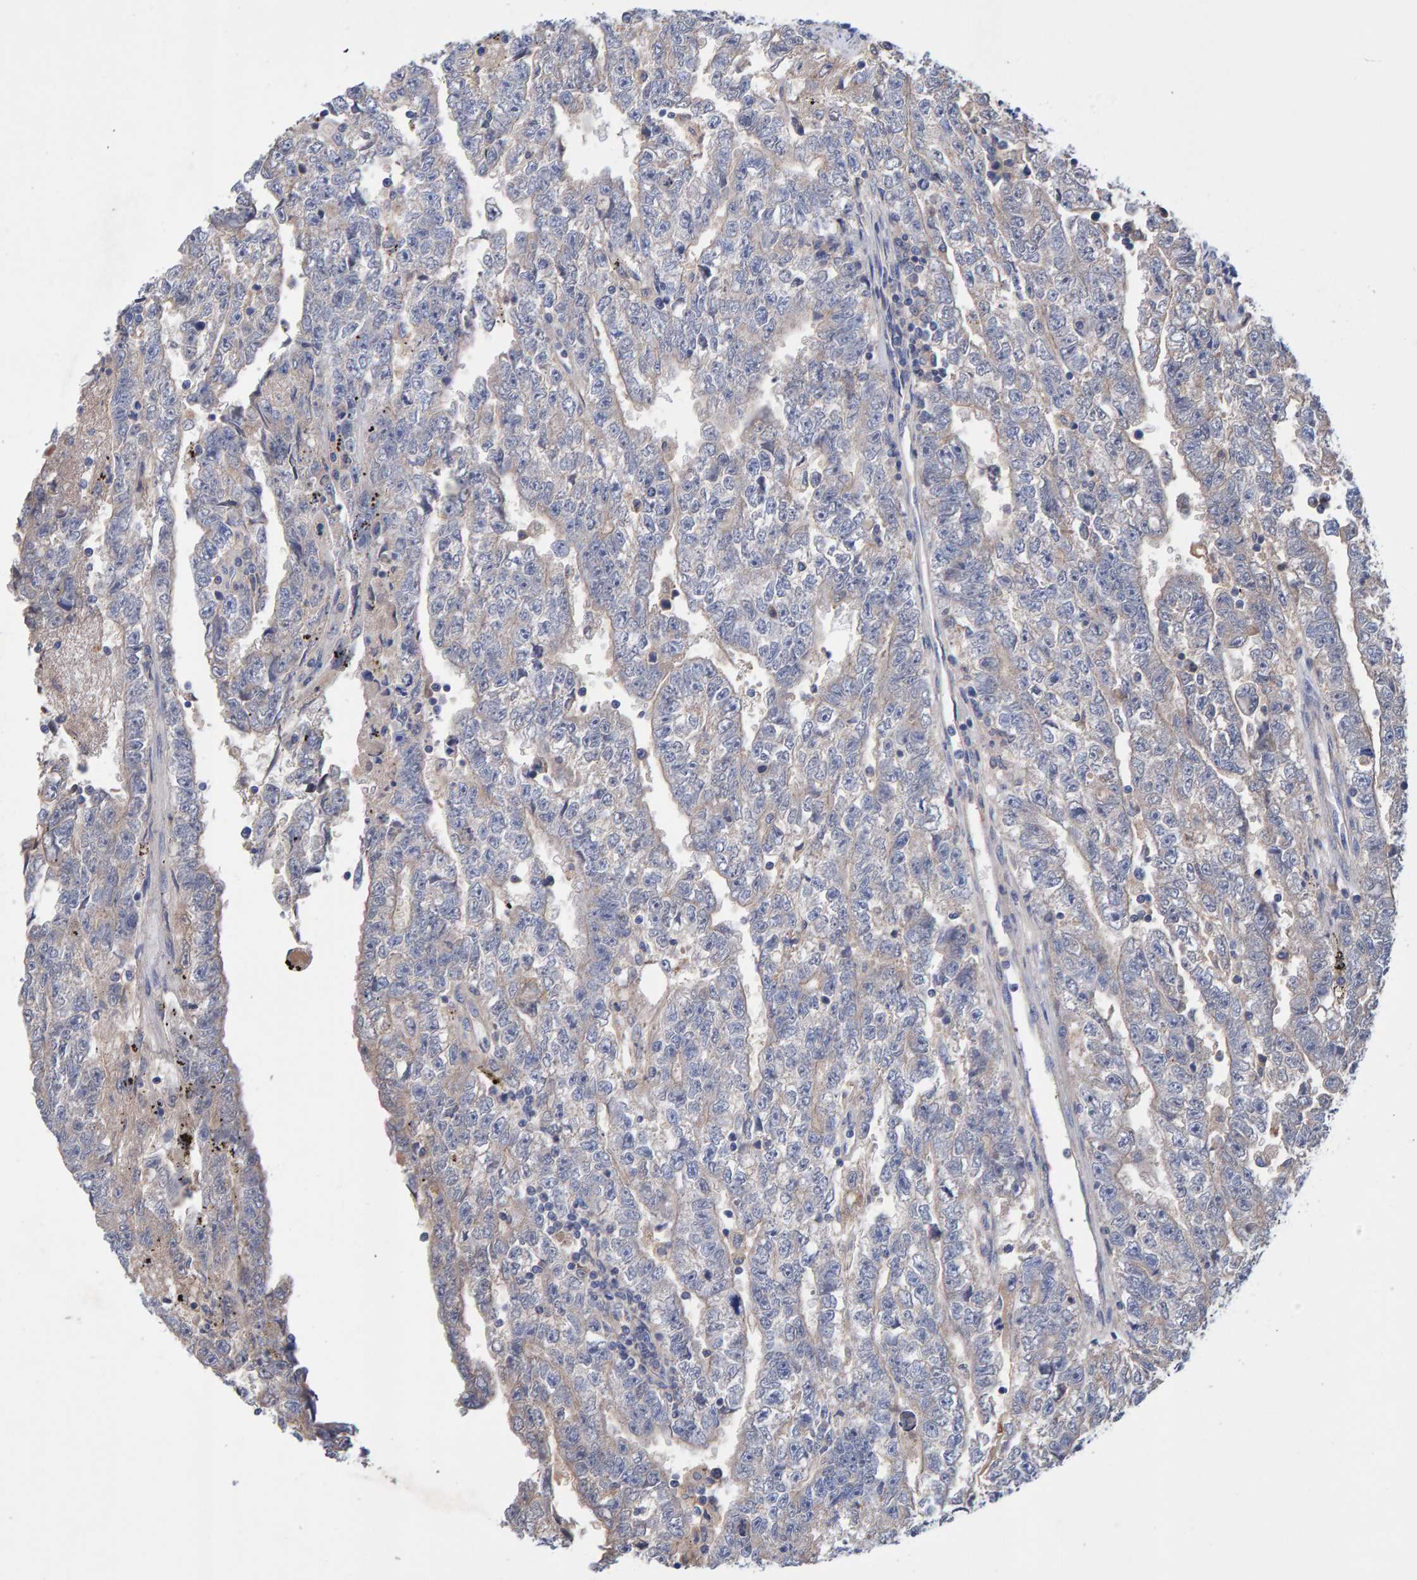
{"staining": {"intensity": "negative", "quantity": "none", "location": "none"}, "tissue": "testis cancer", "cell_type": "Tumor cells", "image_type": "cancer", "snomed": [{"axis": "morphology", "description": "Carcinoma, Embryonal, NOS"}, {"axis": "topography", "description": "Testis"}], "caption": "Human testis cancer (embryonal carcinoma) stained for a protein using immunohistochemistry (IHC) demonstrates no positivity in tumor cells.", "gene": "EFR3A", "patient": {"sex": "male", "age": 25}}